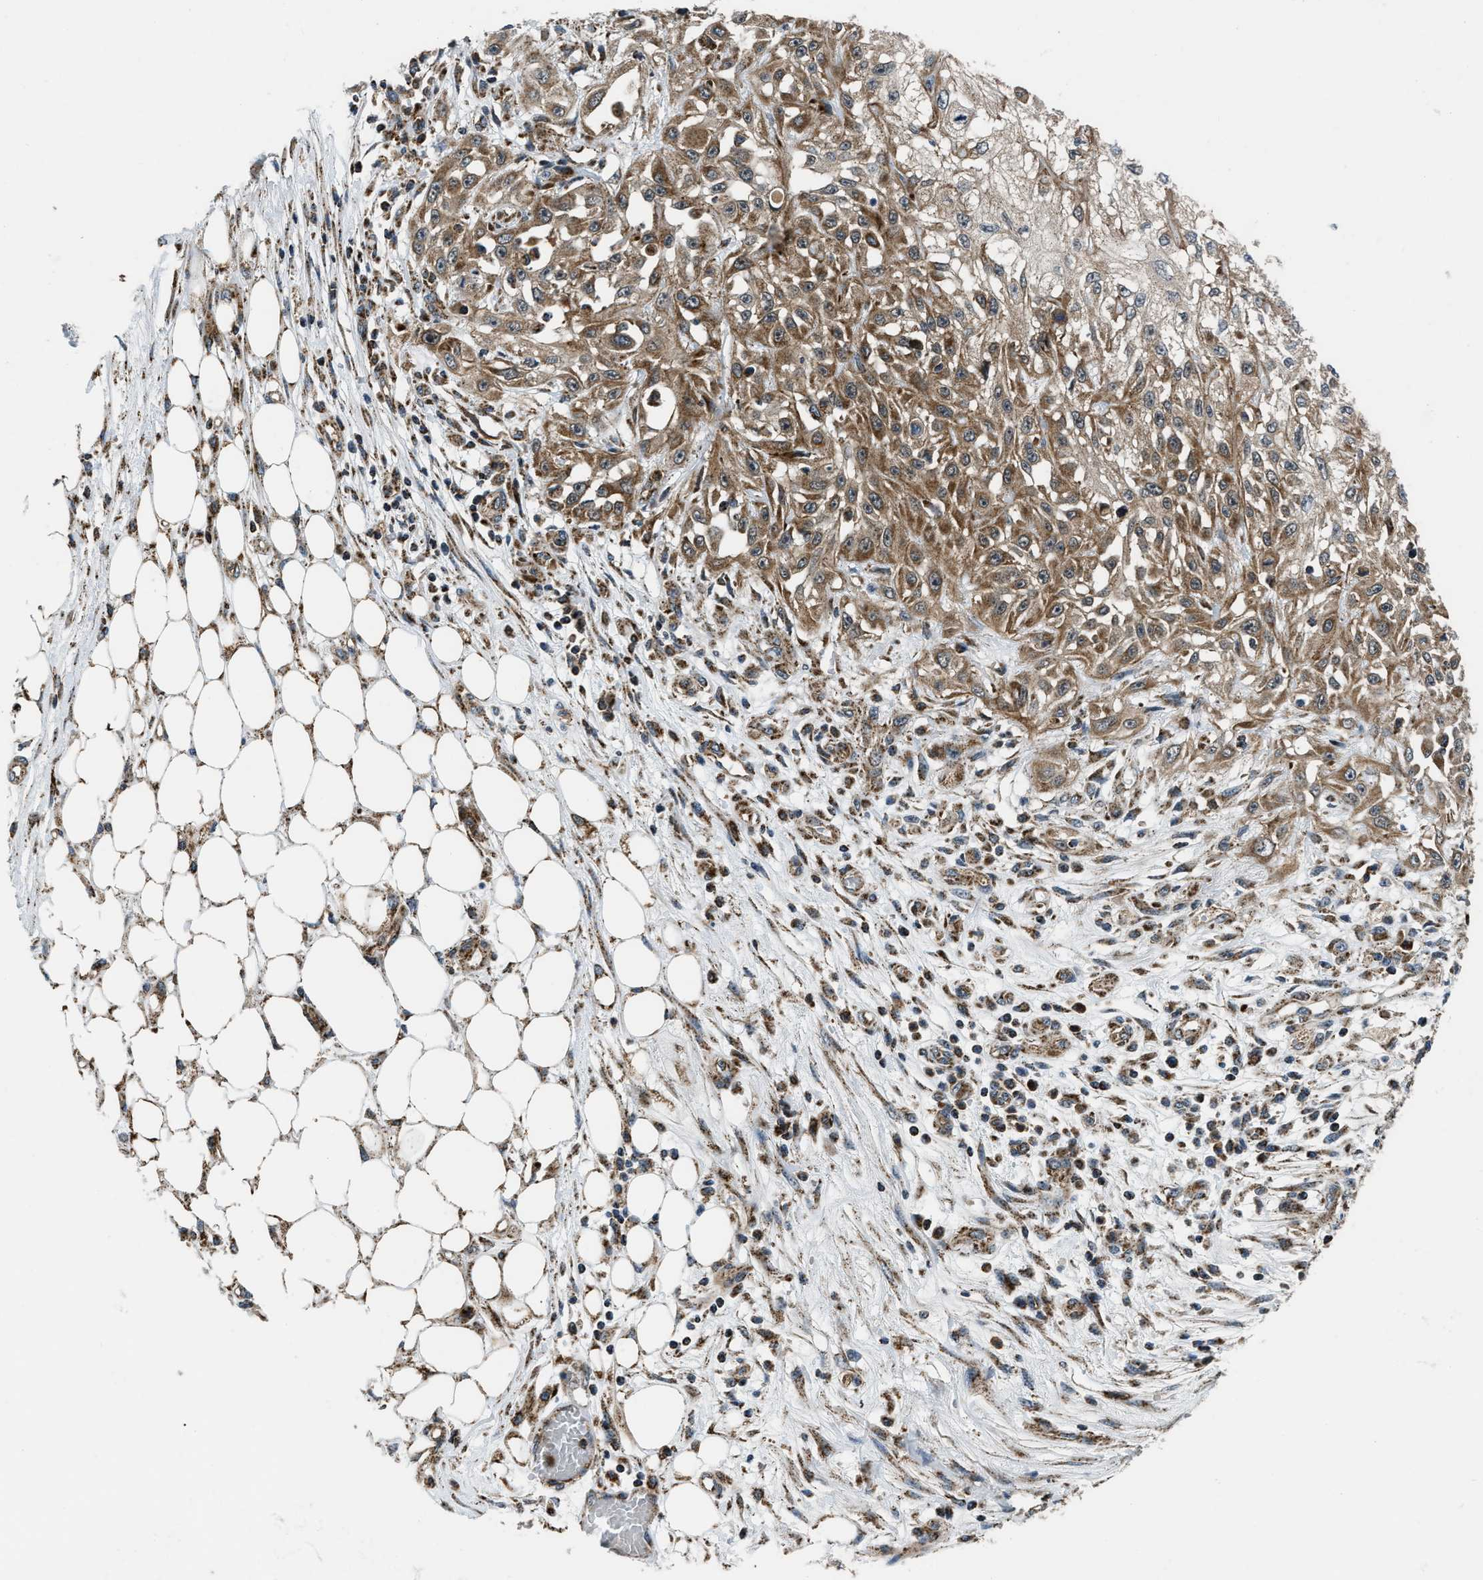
{"staining": {"intensity": "moderate", "quantity": ">75%", "location": "cytoplasmic/membranous"}, "tissue": "skin cancer", "cell_type": "Tumor cells", "image_type": "cancer", "snomed": [{"axis": "morphology", "description": "Squamous cell carcinoma, NOS"}, {"axis": "morphology", "description": "Squamous cell carcinoma, metastatic, NOS"}, {"axis": "topography", "description": "Skin"}, {"axis": "topography", "description": "Lymph node"}], "caption": "Immunohistochemical staining of human skin metastatic squamous cell carcinoma displays medium levels of moderate cytoplasmic/membranous protein staining in approximately >75% of tumor cells.", "gene": "GSDME", "patient": {"sex": "male", "age": 75}}